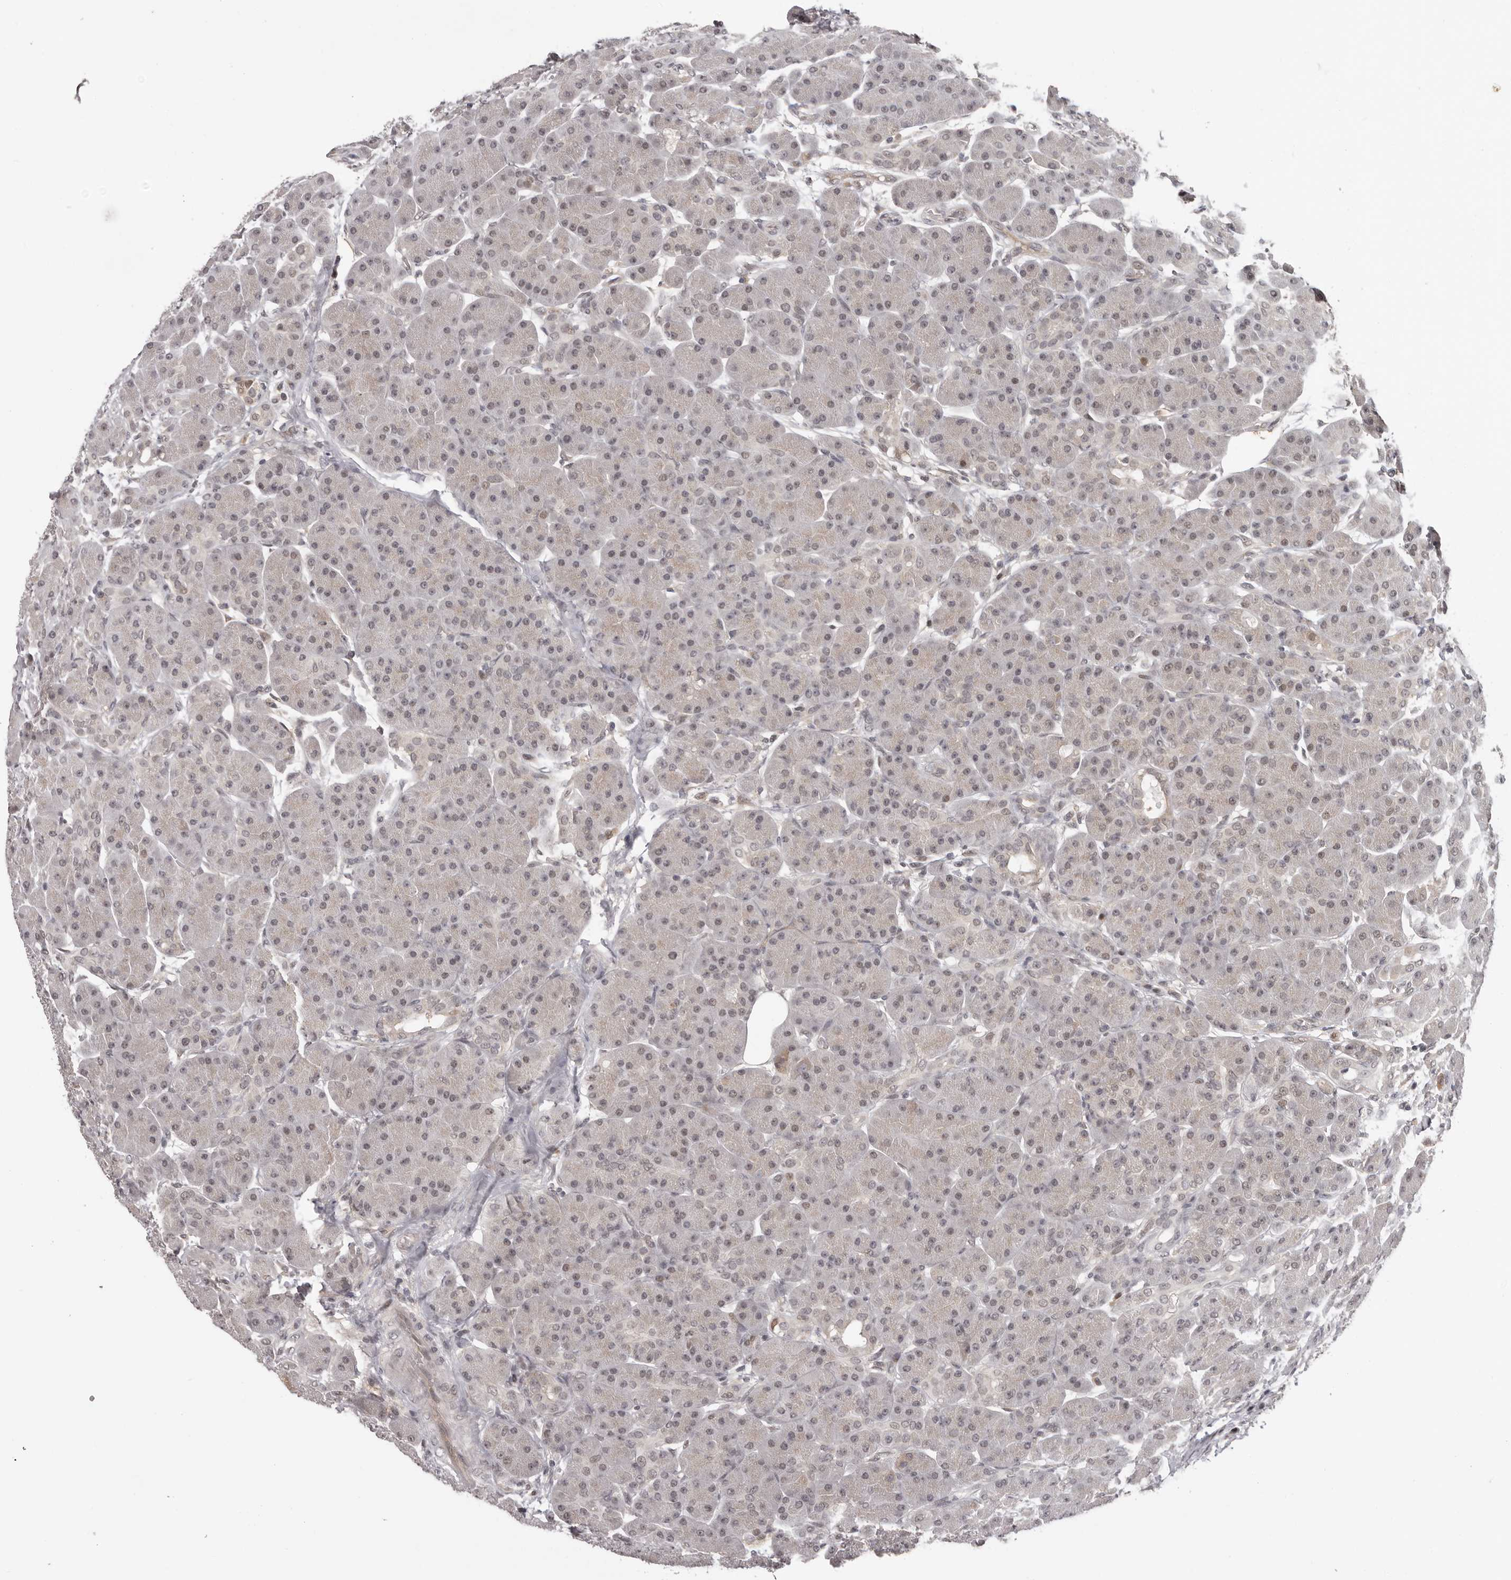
{"staining": {"intensity": "negative", "quantity": "none", "location": "none"}, "tissue": "pancreas", "cell_type": "Exocrine glandular cells", "image_type": "normal", "snomed": [{"axis": "morphology", "description": "Normal tissue, NOS"}, {"axis": "topography", "description": "Pancreas"}], "caption": "Immunohistochemistry image of benign pancreas: pancreas stained with DAB (3,3'-diaminobenzidine) shows no significant protein expression in exocrine glandular cells. (Brightfield microscopy of DAB (3,3'-diaminobenzidine) immunohistochemistry (IHC) at high magnification).", "gene": "TBX5", "patient": {"sex": "male", "age": 63}}